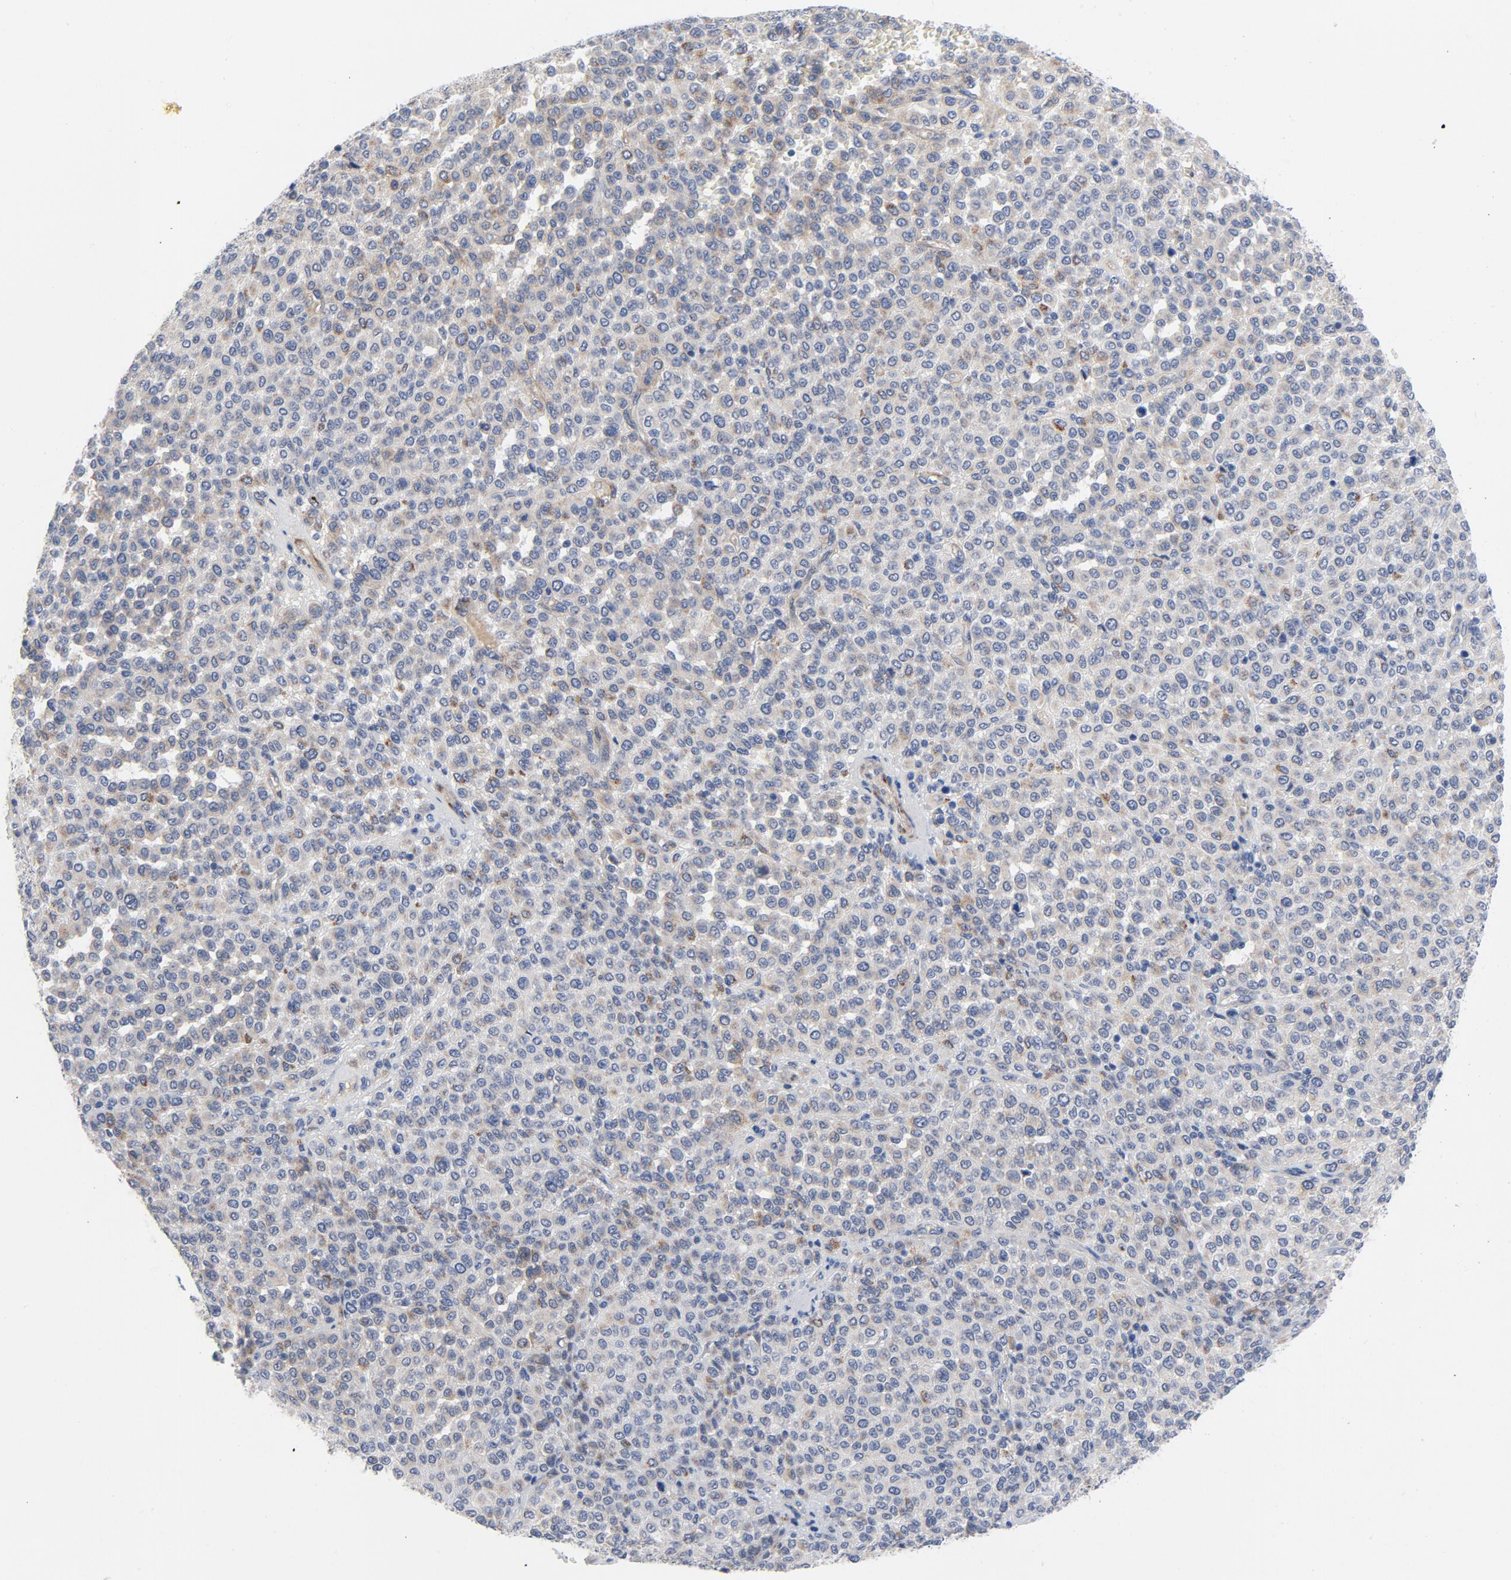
{"staining": {"intensity": "weak", "quantity": "25%-75%", "location": "cytoplasmic/membranous"}, "tissue": "melanoma", "cell_type": "Tumor cells", "image_type": "cancer", "snomed": [{"axis": "morphology", "description": "Malignant melanoma, Metastatic site"}, {"axis": "topography", "description": "Pancreas"}], "caption": "Melanoma tissue shows weak cytoplasmic/membranous expression in about 25%-75% of tumor cells, visualized by immunohistochemistry.", "gene": "LAMC1", "patient": {"sex": "female", "age": 30}}